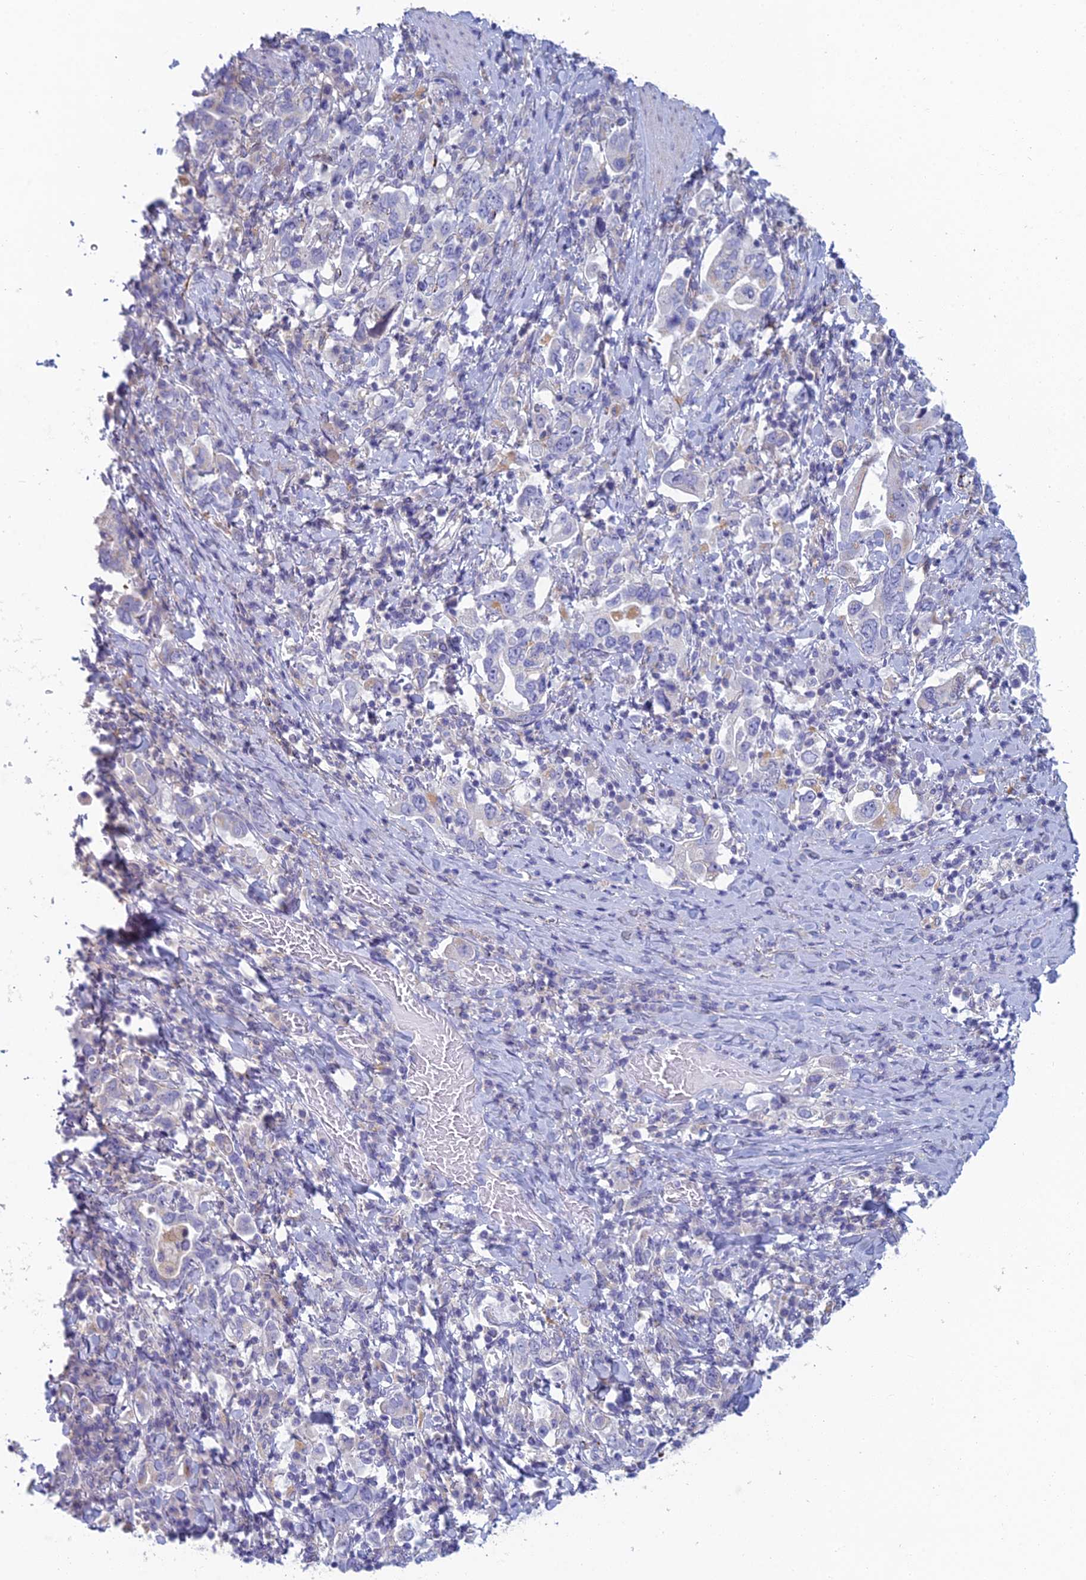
{"staining": {"intensity": "negative", "quantity": "none", "location": "none"}, "tissue": "stomach cancer", "cell_type": "Tumor cells", "image_type": "cancer", "snomed": [{"axis": "morphology", "description": "Adenocarcinoma, NOS"}, {"axis": "topography", "description": "Stomach, upper"}, {"axis": "topography", "description": "Stomach"}], "caption": "Adenocarcinoma (stomach) stained for a protein using immunohistochemistry (IHC) demonstrates no expression tumor cells.", "gene": "FERD3L", "patient": {"sex": "male", "age": 62}}